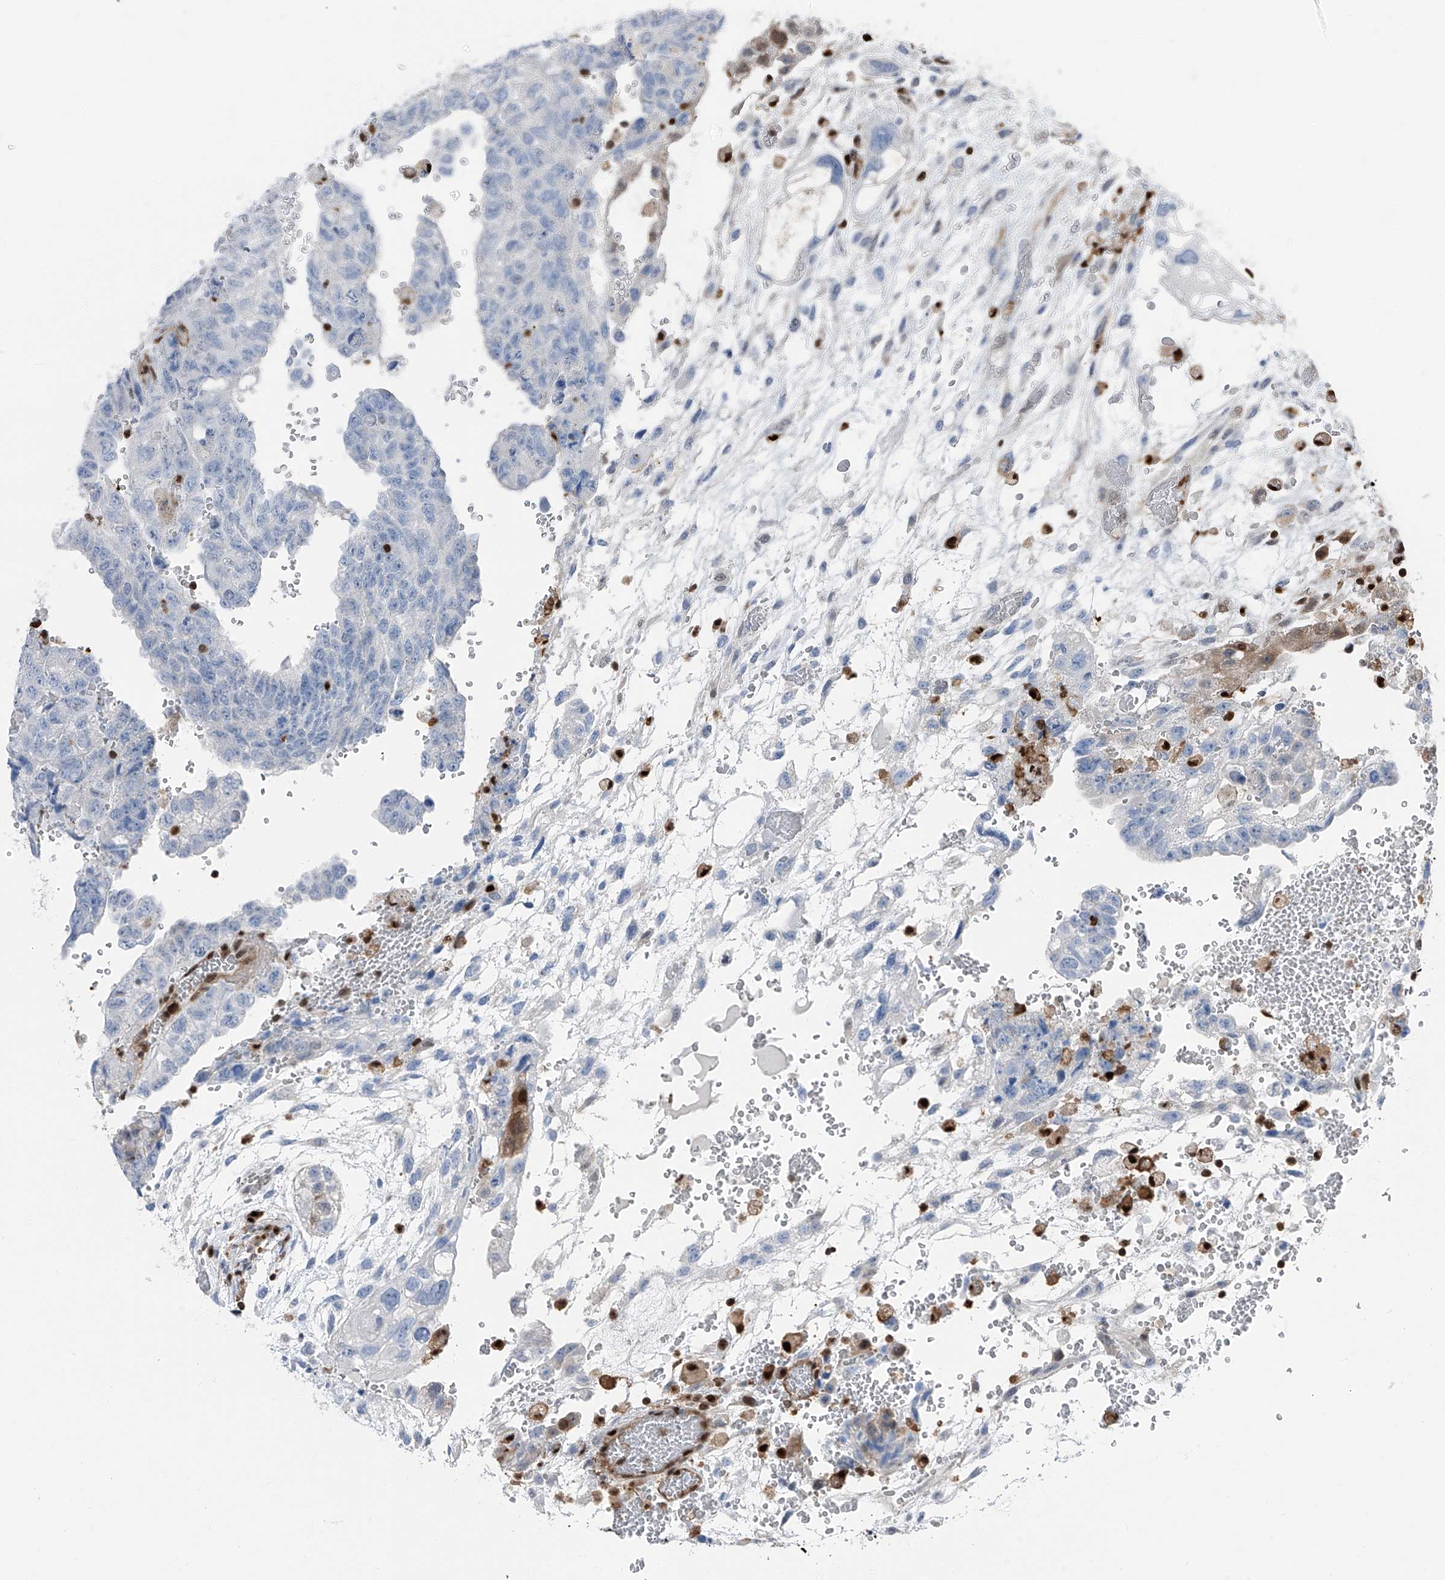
{"staining": {"intensity": "negative", "quantity": "none", "location": "none"}, "tissue": "testis cancer", "cell_type": "Tumor cells", "image_type": "cancer", "snomed": [{"axis": "morphology", "description": "Carcinoma, Embryonal, NOS"}, {"axis": "topography", "description": "Testis"}], "caption": "Tumor cells are negative for protein expression in human testis cancer.", "gene": "PSMB10", "patient": {"sex": "male", "age": 36}}